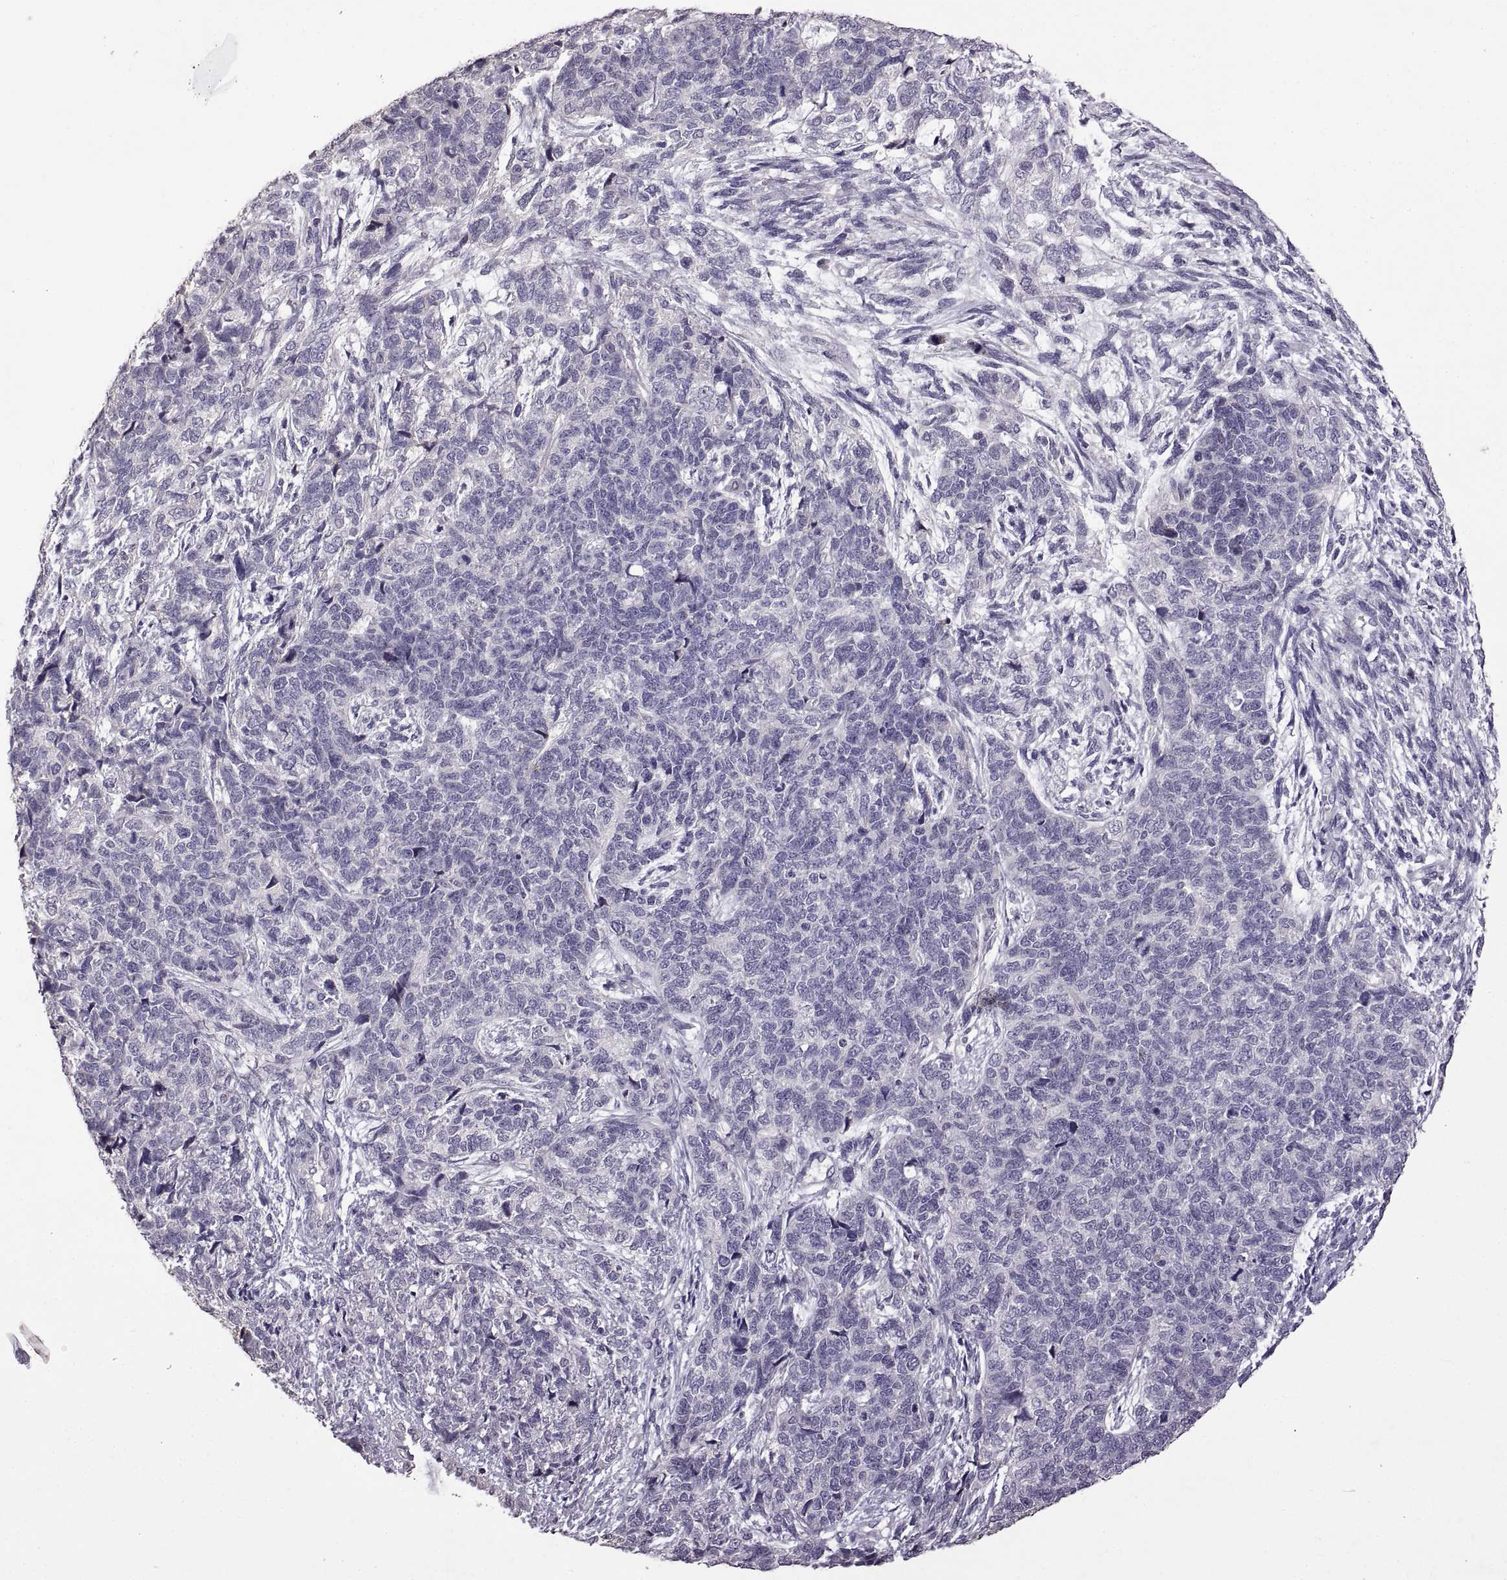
{"staining": {"intensity": "negative", "quantity": "none", "location": "none"}, "tissue": "cervical cancer", "cell_type": "Tumor cells", "image_type": "cancer", "snomed": [{"axis": "morphology", "description": "Squamous cell carcinoma, NOS"}, {"axis": "topography", "description": "Cervix"}], "caption": "An immunohistochemistry micrograph of squamous cell carcinoma (cervical) is shown. There is no staining in tumor cells of squamous cell carcinoma (cervical). (DAB immunohistochemistry (IHC) visualized using brightfield microscopy, high magnification).", "gene": "DEFB136", "patient": {"sex": "female", "age": 63}}